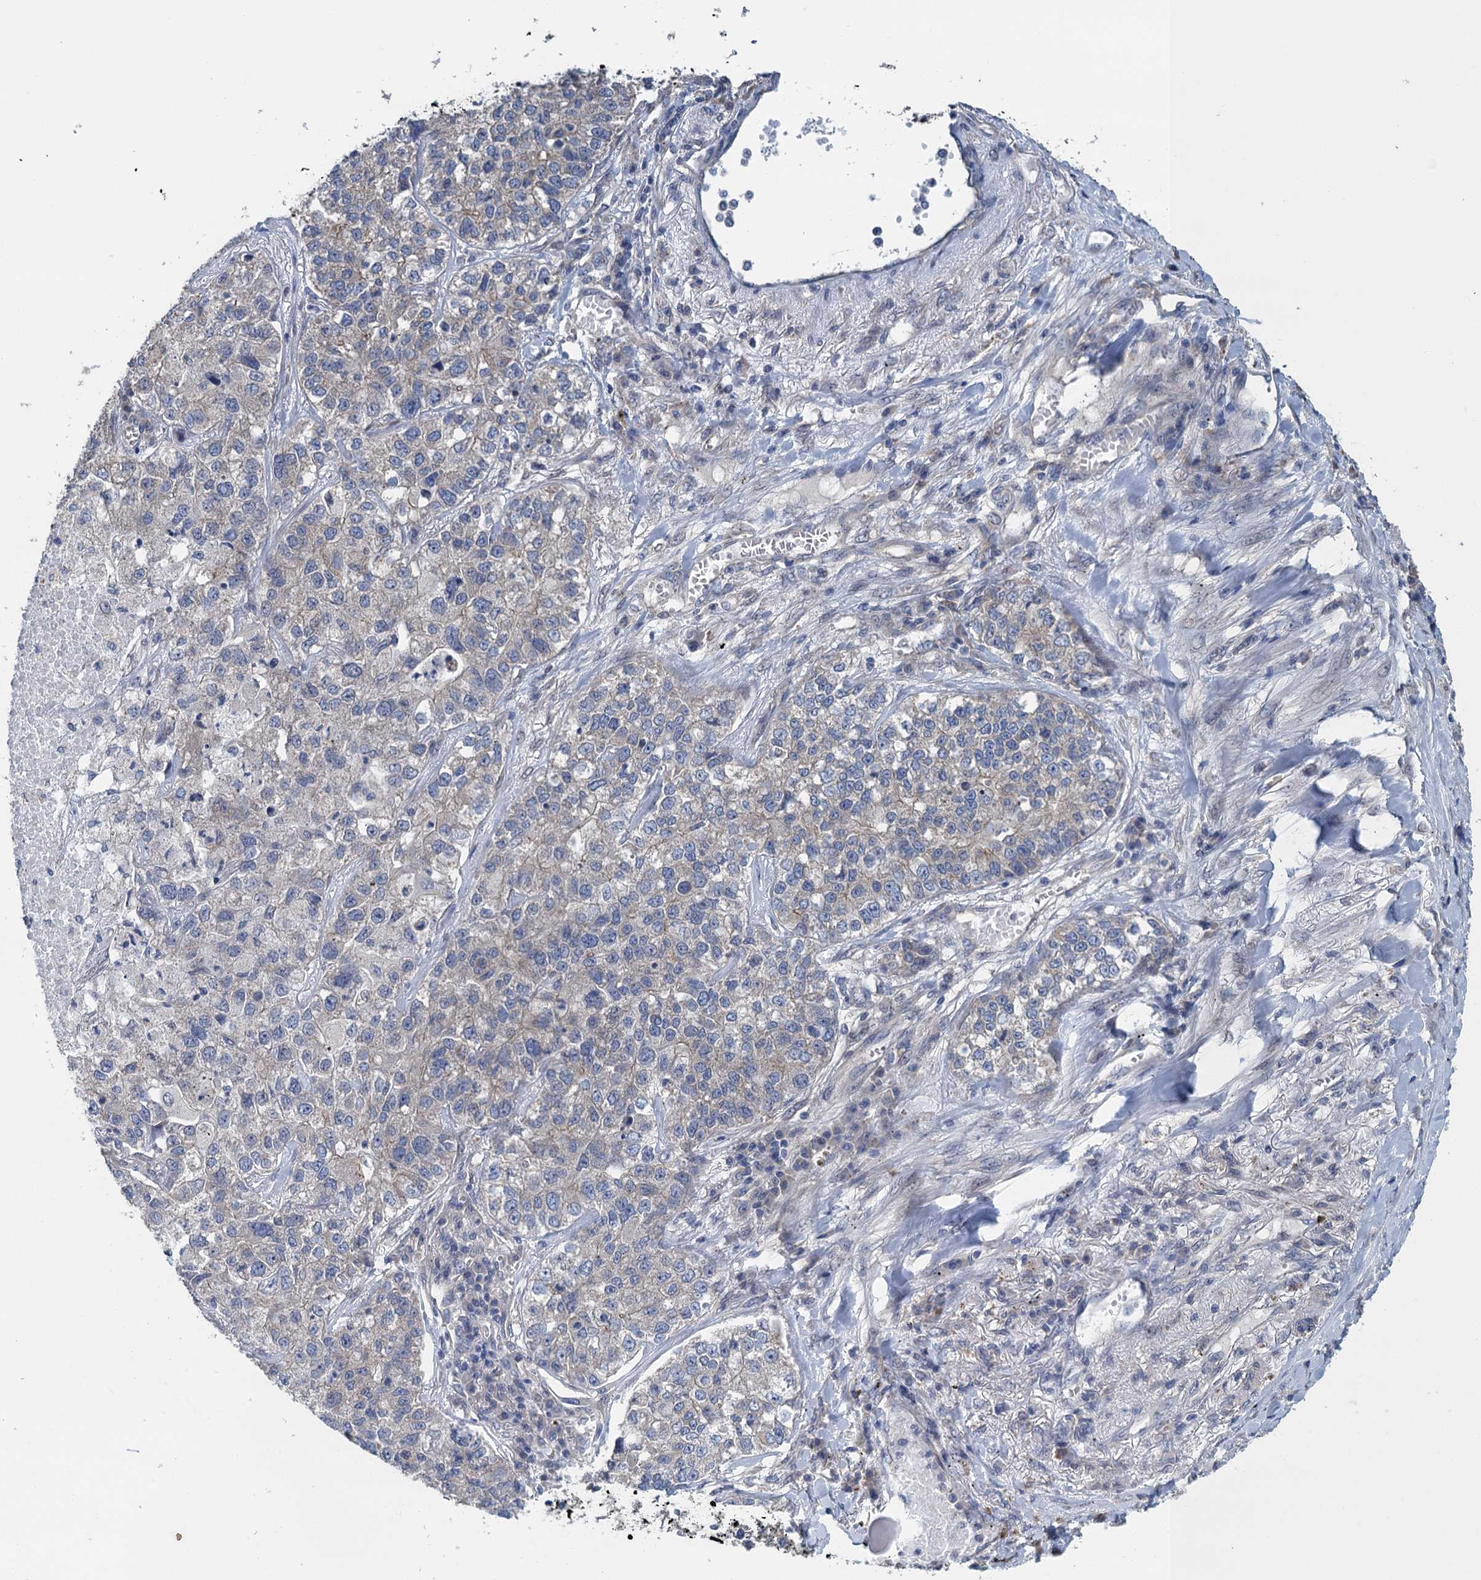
{"staining": {"intensity": "negative", "quantity": "none", "location": "none"}, "tissue": "lung cancer", "cell_type": "Tumor cells", "image_type": "cancer", "snomed": [{"axis": "morphology", "description": "Adenocarcinoma, NOS"}, {"axis": "topography", "description": "Lung"}], "caption": "DAB immunohistochemical staining of adenocarcinoma (lung) demonstrates no significant expression in tumor cells. Nuclei are stained in blue.", "gene": "CTU2", "patient": {"sex": "male", "age": 49}}